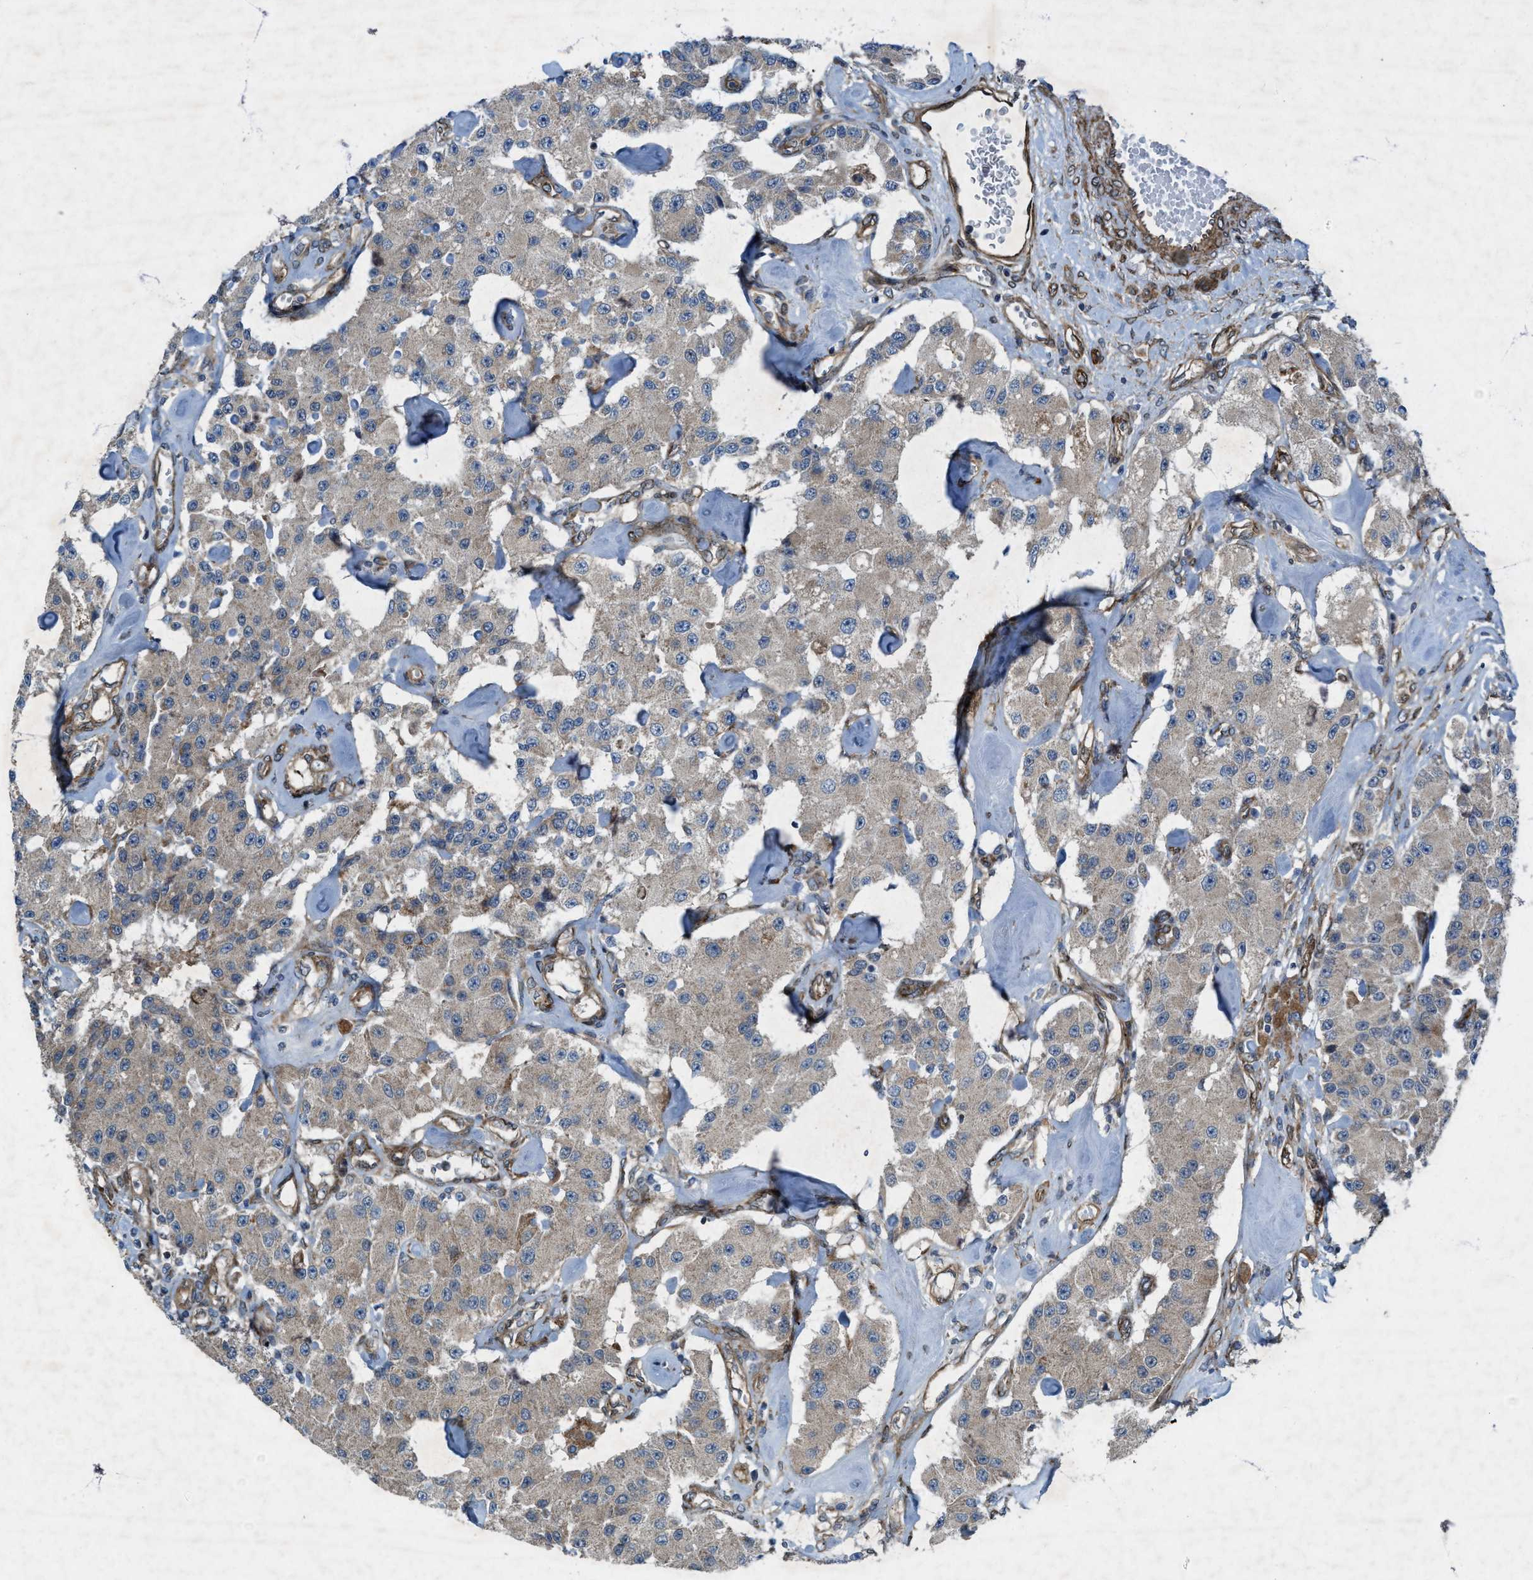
{"staining": {"intensity": "weak", "quantity": "25%-75%", "location": "cytoplasmic/membranous"}, "tissue": "carcinoid", "cell_type": "Tumor cells", "image_type": "cancer", "snomed": [{"axis": "morphology", "description": "Carcinoid, malignant, NOS"}, {"axis": "topography", "description": "Pancreas"}], "caption": "Weak cytoplasmic/membranous positivity for a protein is identified in approximately 25%-75% of tumor cells of carcinoid using immunohistochemistry.", "gene": "URGCP", "patient": {"sex": "male", "age": 41}}